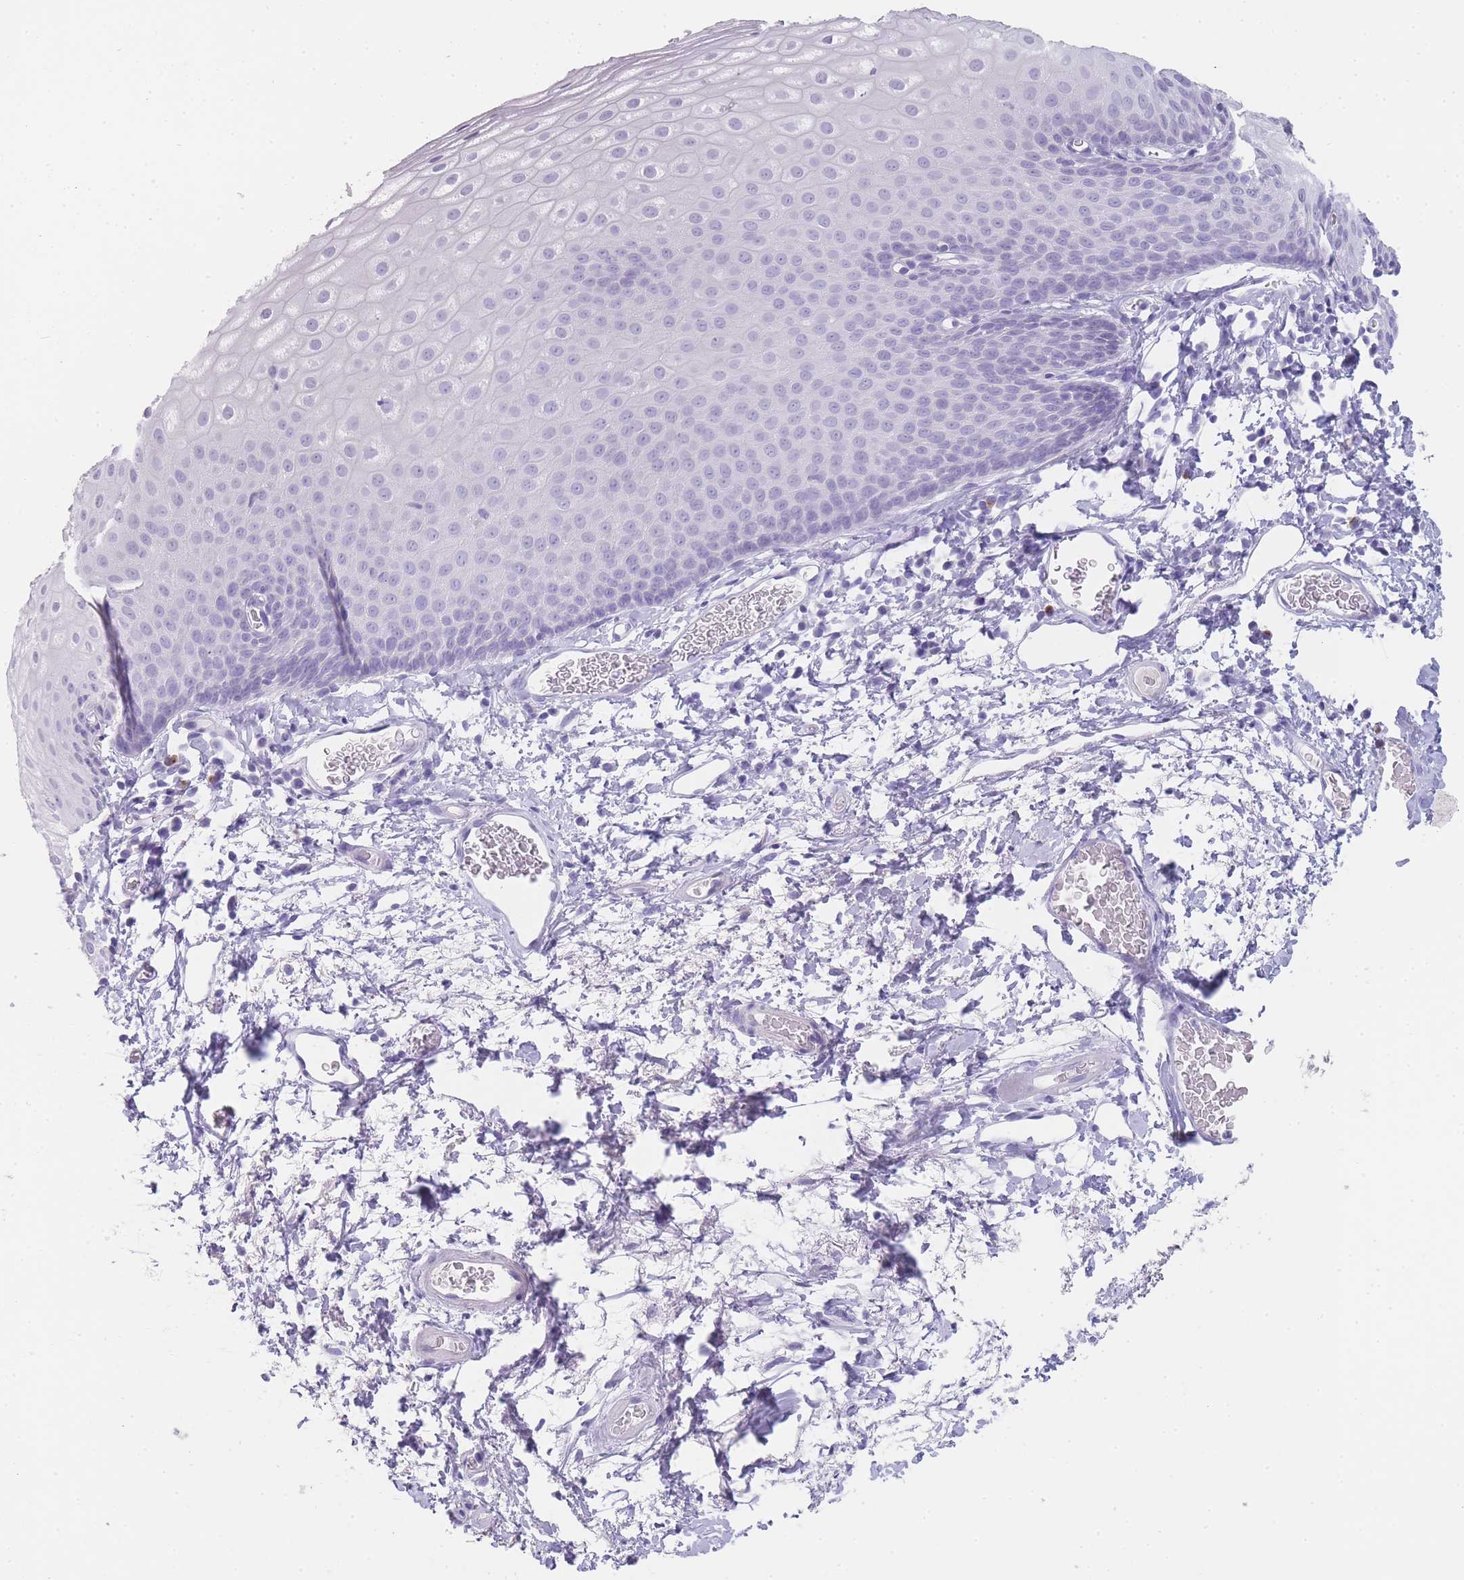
{"staining": {"intensity": "negative", "quantity": "none", "location": "none"}, "tissue": "skin", "cell_type": "Epidermal cells", "image_type": "normal", "snomed": [{"axis": "morphology", "description": "Normal tissue, NOS"}, {"axis": "morphology", "description": "Hemorrhoids"}, {"axis": "morphology", "description": "Inflammation, NOS"}, {"axis": "topography", "description": "Anal"}], "caption": "This histopathology image is of unremarkable skin stained with immunohistochemistry to label a protein in brown with the nuclei are counter-stained blue. There is no expression in epidermal cells.", "gene": "TCP11X1", "patient": {"sex": "male", "age": 60}}